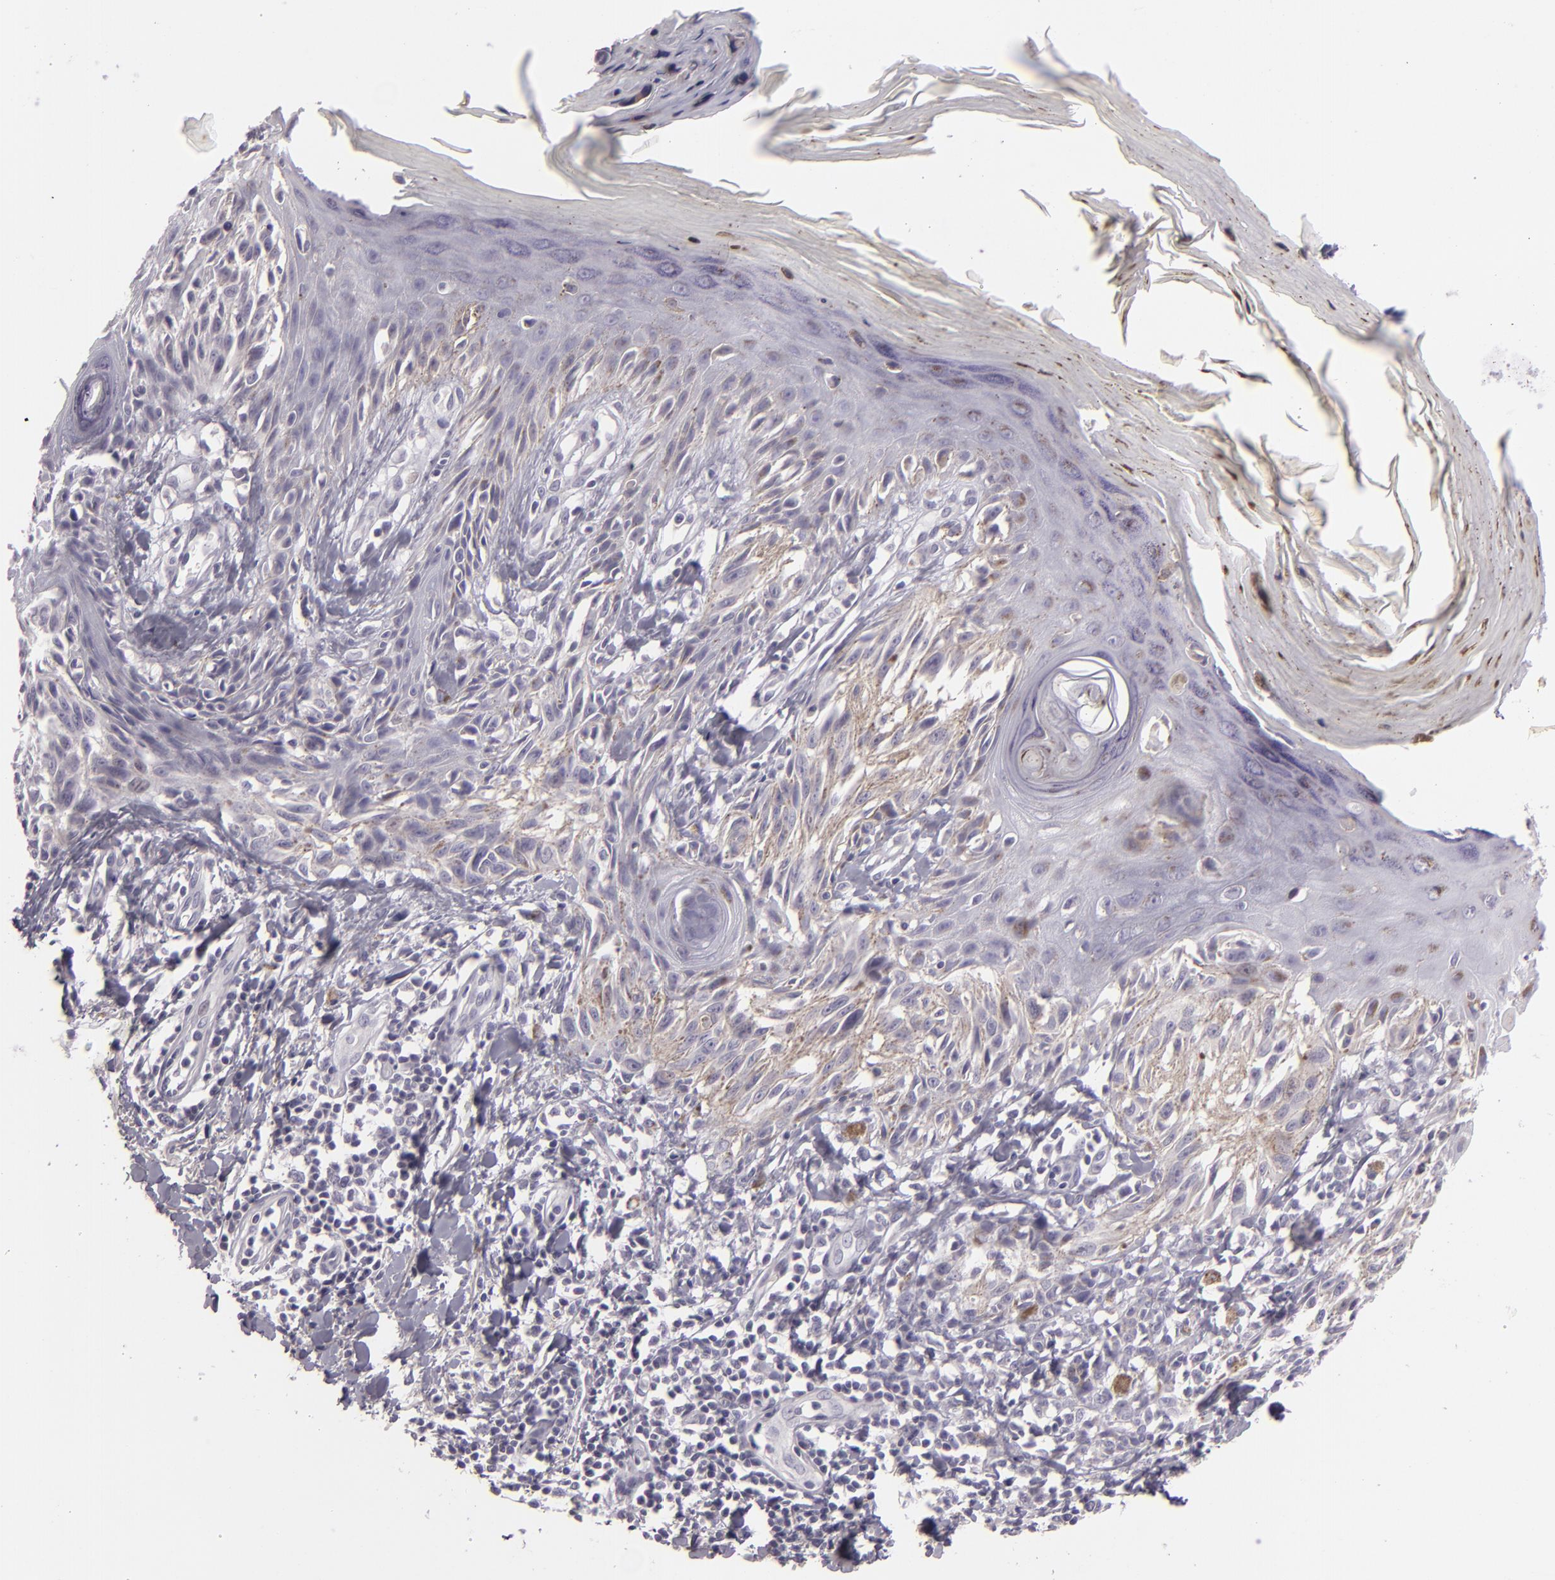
{"staining": {"intensity": "weak", "quantity": "<25%", "location": "cytoplasmic/membranous"}, "tissue": "melanoma", "cell_type": "Tumor cells", "image_type": "cancer", "snomed": [{"axis": "morphology", "description": "Malignant melanoma, NOS"}, {"axis": "topography", "description": "Skin"}], "caption": "An immunohistochemistry (IHC) histopathology image of malignant melanoma is shown. There is no staining in tumor cells of malignant melanoma.", "gene": "EGFL6", "patient": {"sex": "female", "age": 77}}